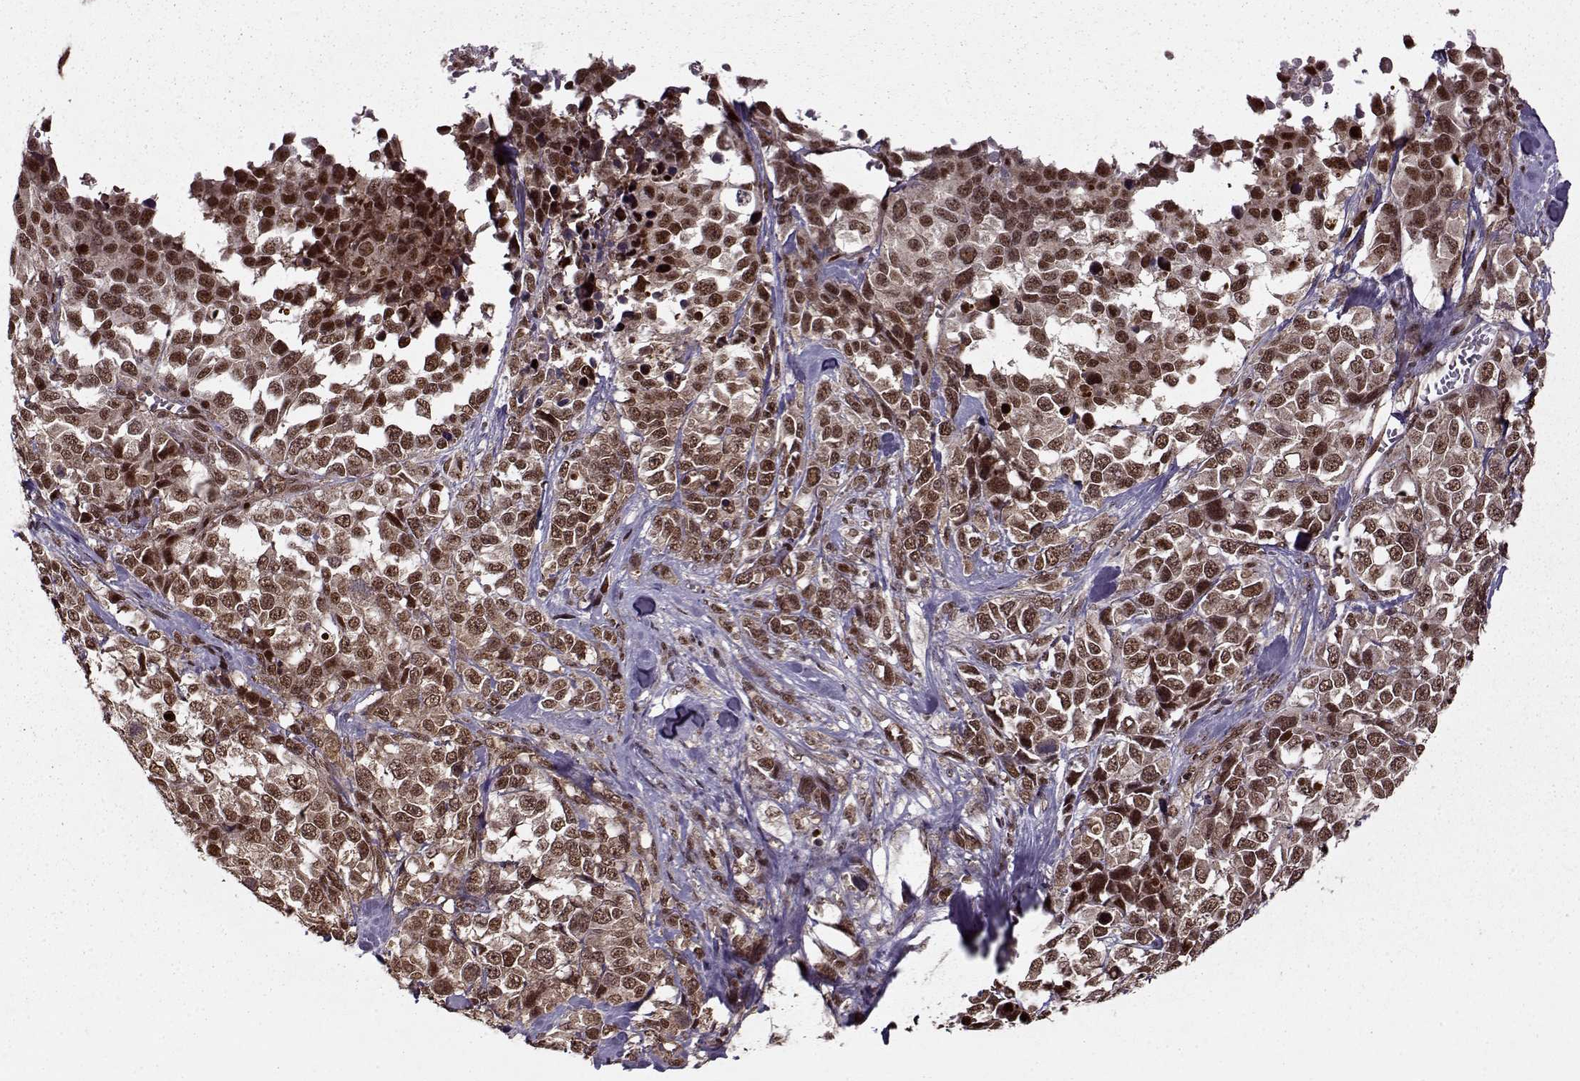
{"staining": {"intensity": "strong", "quantity": ">75%", "location": "nuclear"}, "tissue": "melanoma", "cell_type": "Tumor cells", "image_type": "cancer", "snomed": [{"axis": "morphology", "description": "Malignant melanoma, Metastatic site"}, {"axis": "topography", "description": "Skin"}], "caption": "Immunohistochemical staining of human malignant melanoma (metastatic site) exhibits high levels of strong nuclear positivity in about >75% of tumor cells.", "gene": "PSMA7", "patient": {"sex": "male", "age": 84}}